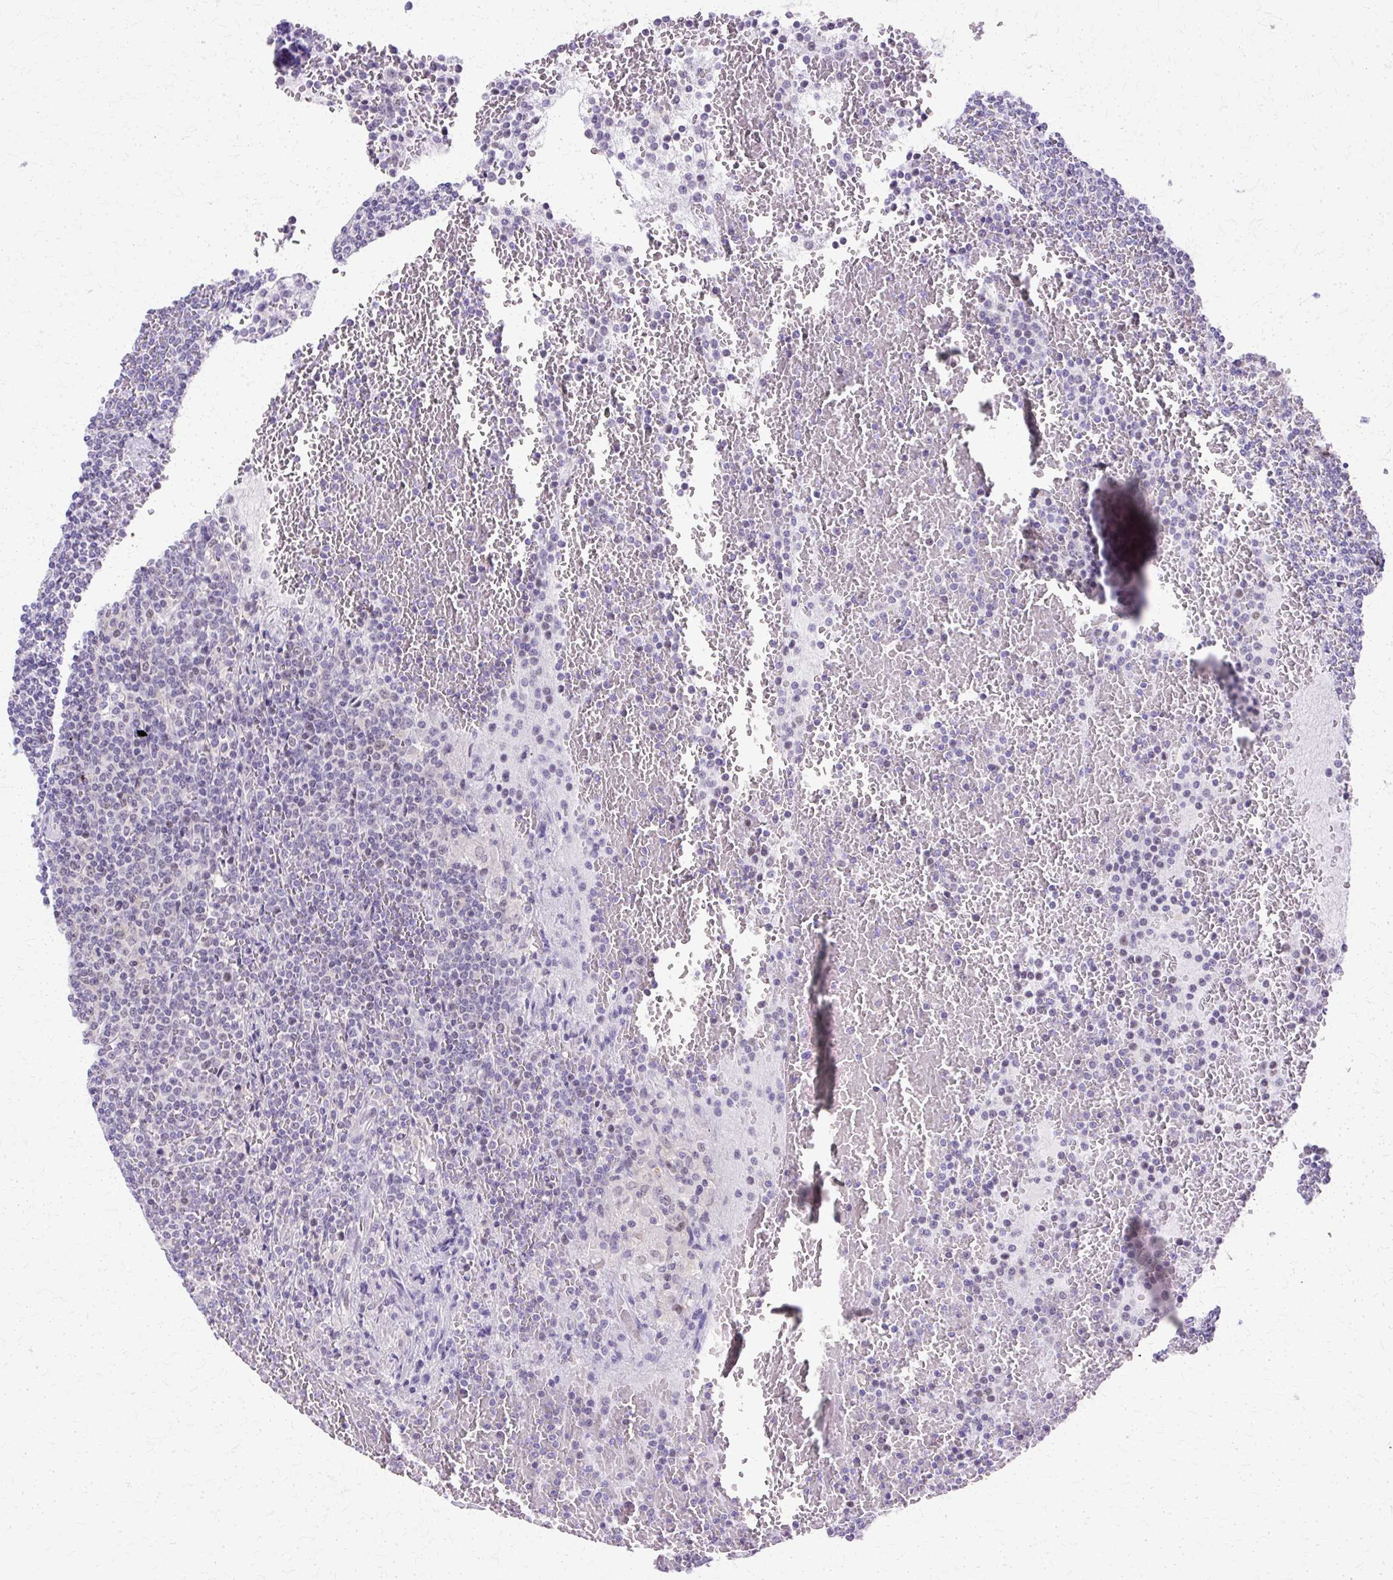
{"staining": {"intensity": "negative", "quantity": "none", "location": "none"}, "tissue": "lymphoma", "cell_type": "Tumor cells", "image_type": "cancer", "snomed": [{"axis": "morphology", "description": "Malignant lymphoma, non-Hodgkin's type, Low grade"}, {"axis": "topography", "description": "Spleen"}], "caption": "A micrograph of lymphoma stained for a protein demonstrates no brown staining in tumor cells.", "gene": "HSPA8", "patient": {"sex": "female", "age": 19}}